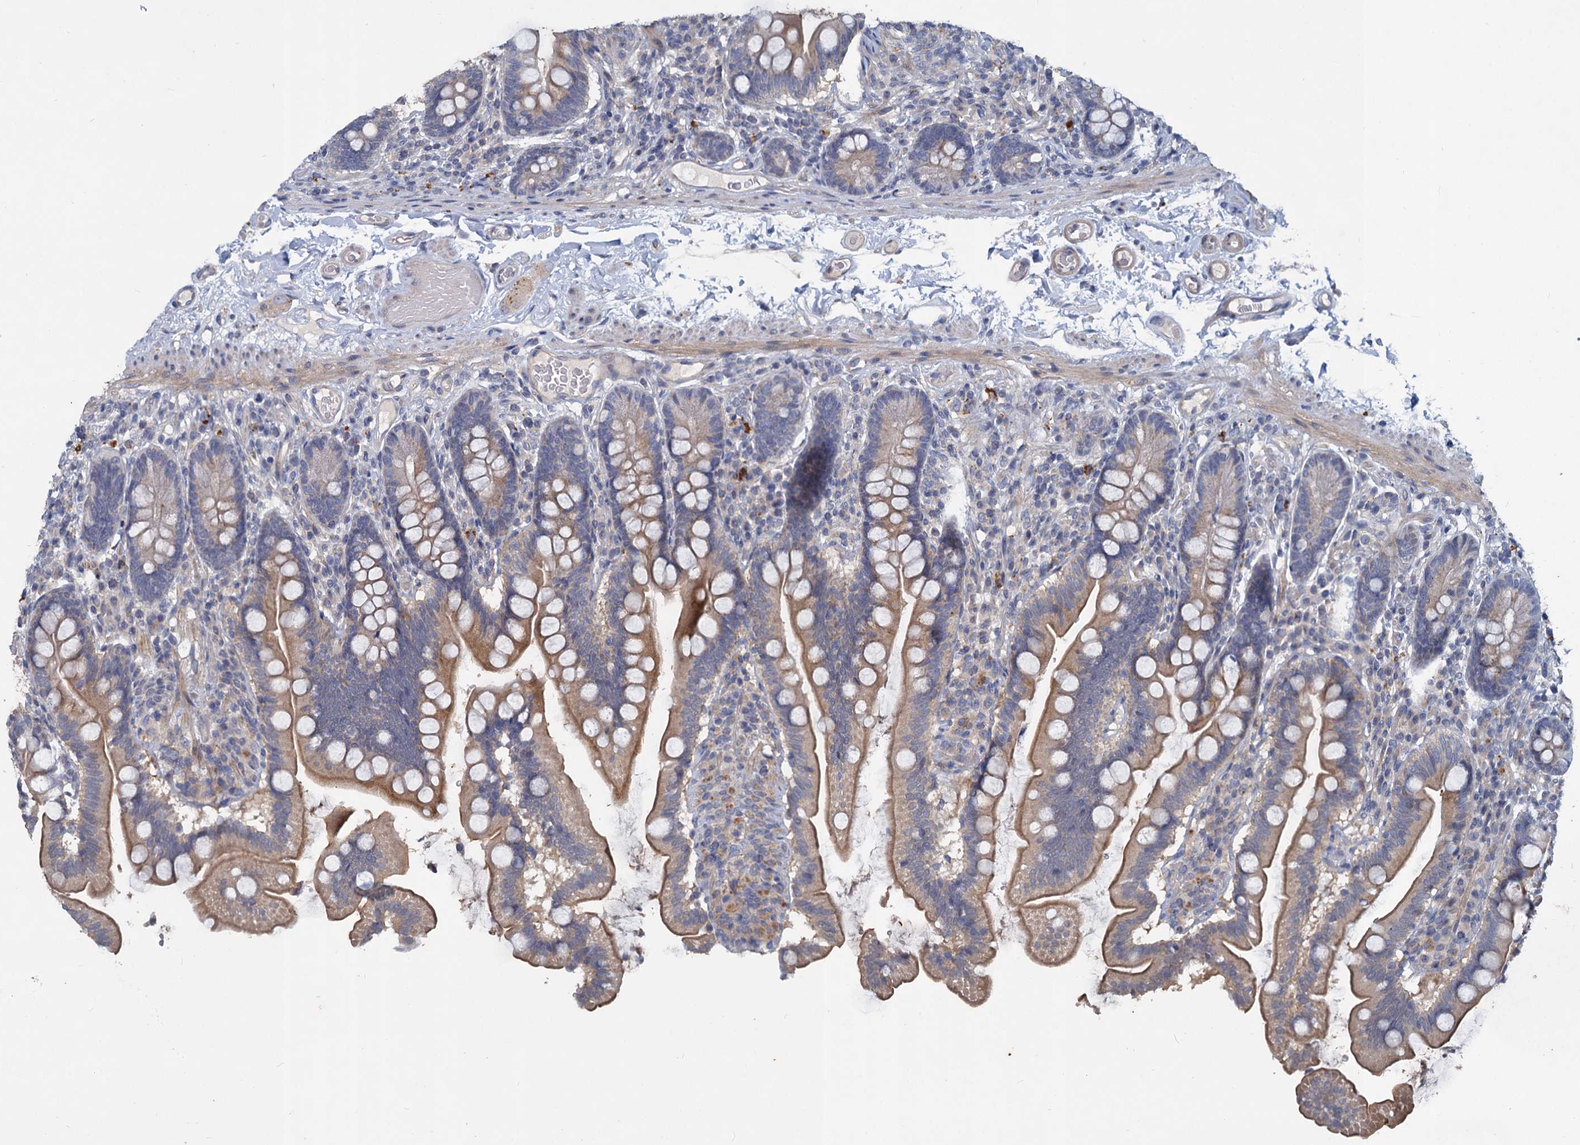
{"staining": {"intensity": "moderate", "quantity": "25%-75%", "location": "cytoplasmic/membranous"}, "tissue": "small intestine", "cell_type": "Glandular cells", "image_type": "normal", "snomed": [{"axis": "morphology", "description": "Normal tissue, NOS"}, {"axis": "topography", "description": "Small intestine"}], "caption": "Brown immunohistochemical staining in benign human small intestine displays moderate cytoplasmic/membranous positivity in approximately 25%-75% of glandular cells. (DAB (3,3'-diaminobenzidine) = brown stain, brightfield microscopy at high magnification).", "gene": "SLC2A7", "patient": {"sex": "female", "age": 64}}